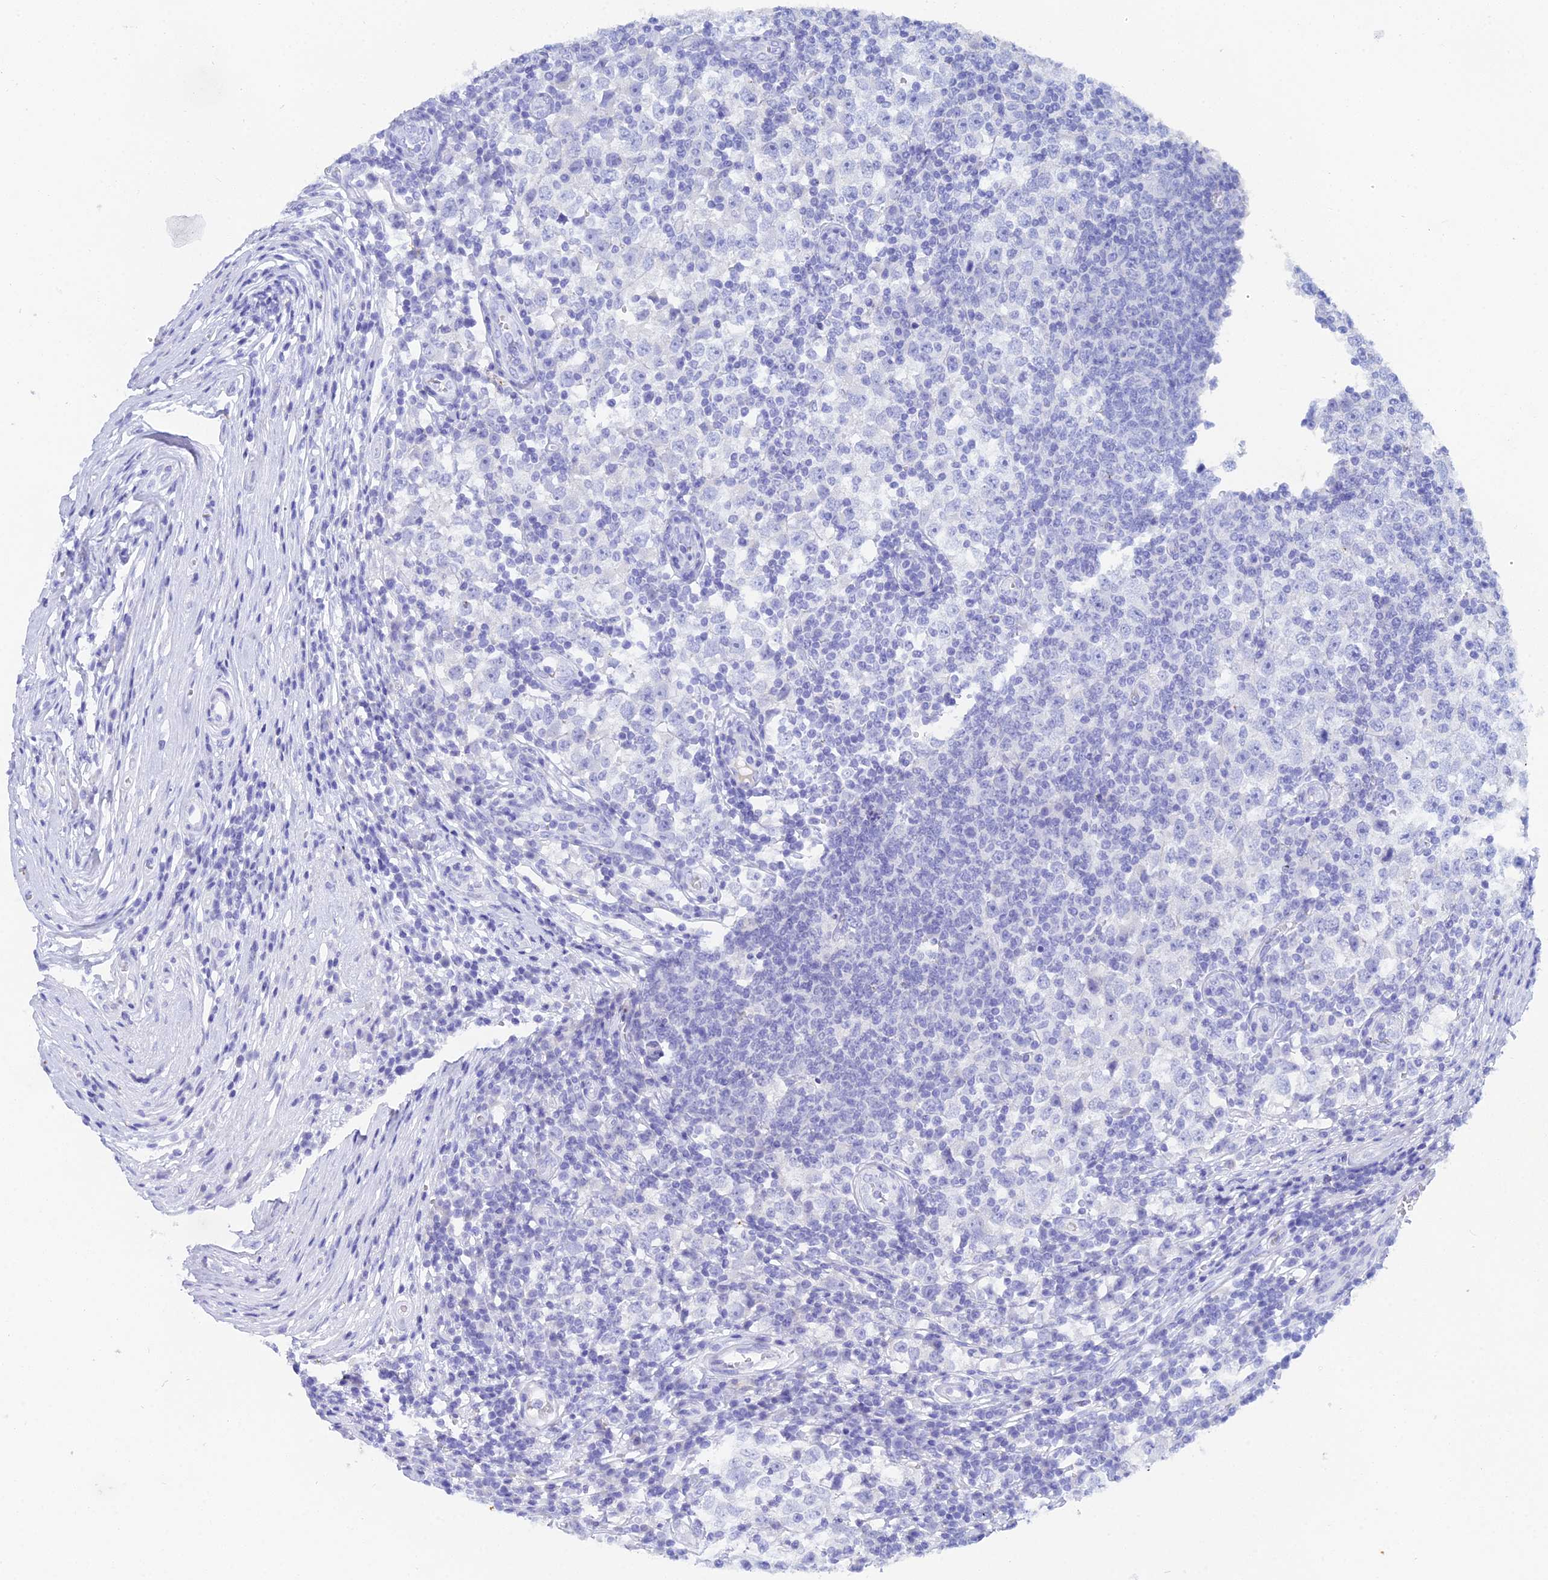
{"staining": {"intensity": "negative", "quantity": "none", "location": "none"}, "tissue": "testis cancer", "cell_type": "Tumor cells", "image_type": "cancer", "snomed": [{"axis": "morphology", "description": "Seminoma, NOS"}, {"axis": "topography", "description": "Testis"}], "caption": "DAB (3,3'-diaminobenzidine) immunohistochemical staining of human testis cancer reveals no significant expression in tumor cells. (DAB (3,3'-diaminobenzidine) immunohistochemistry, high magnification).", "gene": "REG1A", "patient": {"sex": "male", "age": 65}}